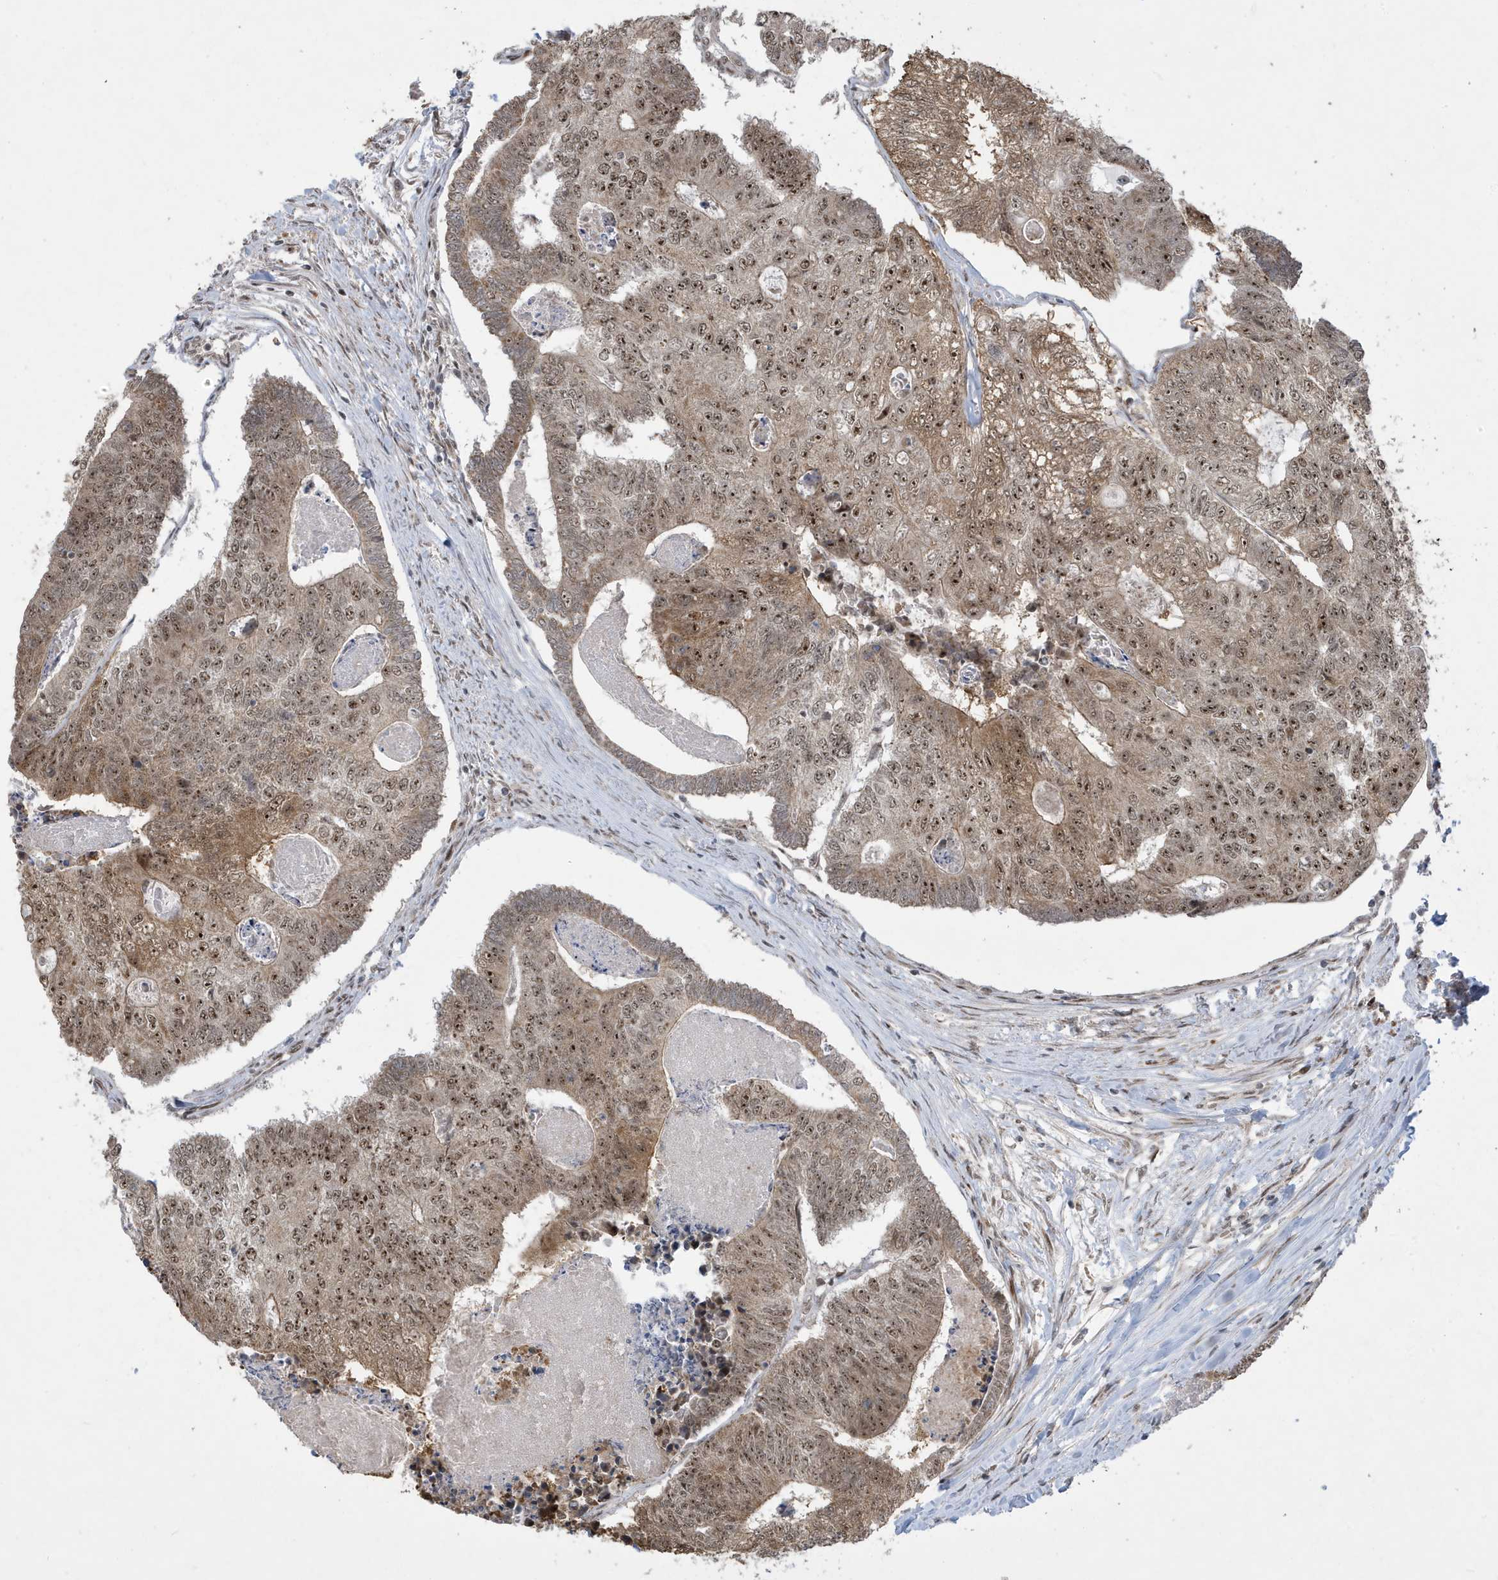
{"staining": {"intensity": "moderate", "quantity": ">75%", "location": "cytoplasmic/membranous,nuclear"}, "tissue": "colorectal cancer", "cell_type": "Tumor cells", "image_type": "cancer", "snomed": [{"axis": "morphology", "description": "Adenocarcinoma, NOS"}, {"axis": "topography", "description": "Colon"}], "caption": "Protein analysis of colorectal adenocarcinoma tissue demonstrates moderate cytoplasmic/membranous and nuclear positivity in approximately >75% of tumor cells.", "gene": "FAM9B", "patient": {"sex": "female", "age": 67}}